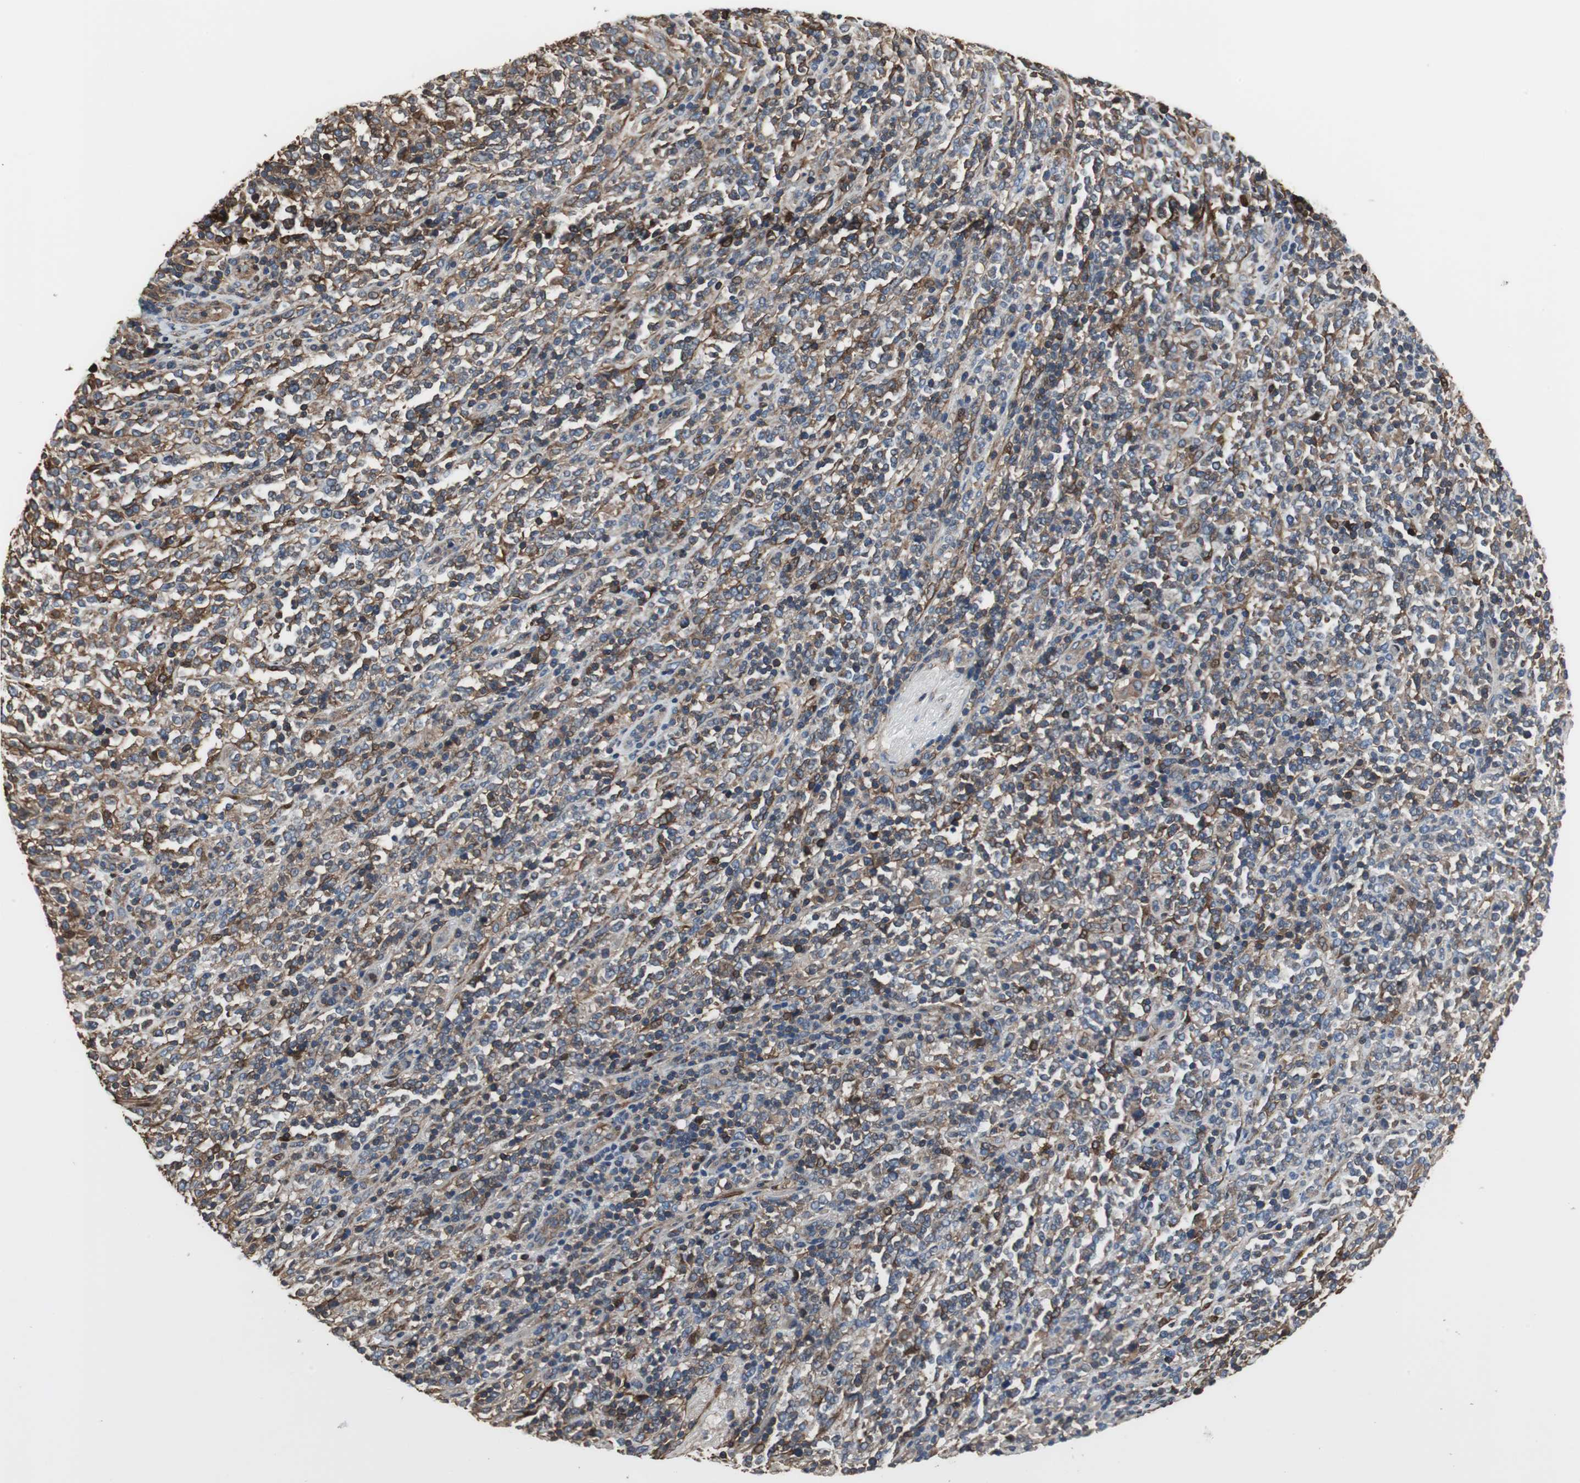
{"staining": {"intensity": "moderate", "quantity": ">75%", "location": "cytoplasmic/membranous"}, "tissue": "lymphoma", "cell_type": "Tumor cells", "image_type": "cancer", "snomed": [{"axis": "morphology", "description": "Malignant lymphoma, non-Hodgkin's type, High grade"}, {"axis": "topography", "description": "Soft tissue"}], "caption": "This histopathology image reveals immunohistochemistry (IHC) staining of malignant lymphoma, non-Hodgkin's type (high-grade), with medium moderate cytoplasmic/membranous positivity in about >75% of tumor cells.", "gene": "ACTN1", "patient": {"sex": "male", "age": 18}}